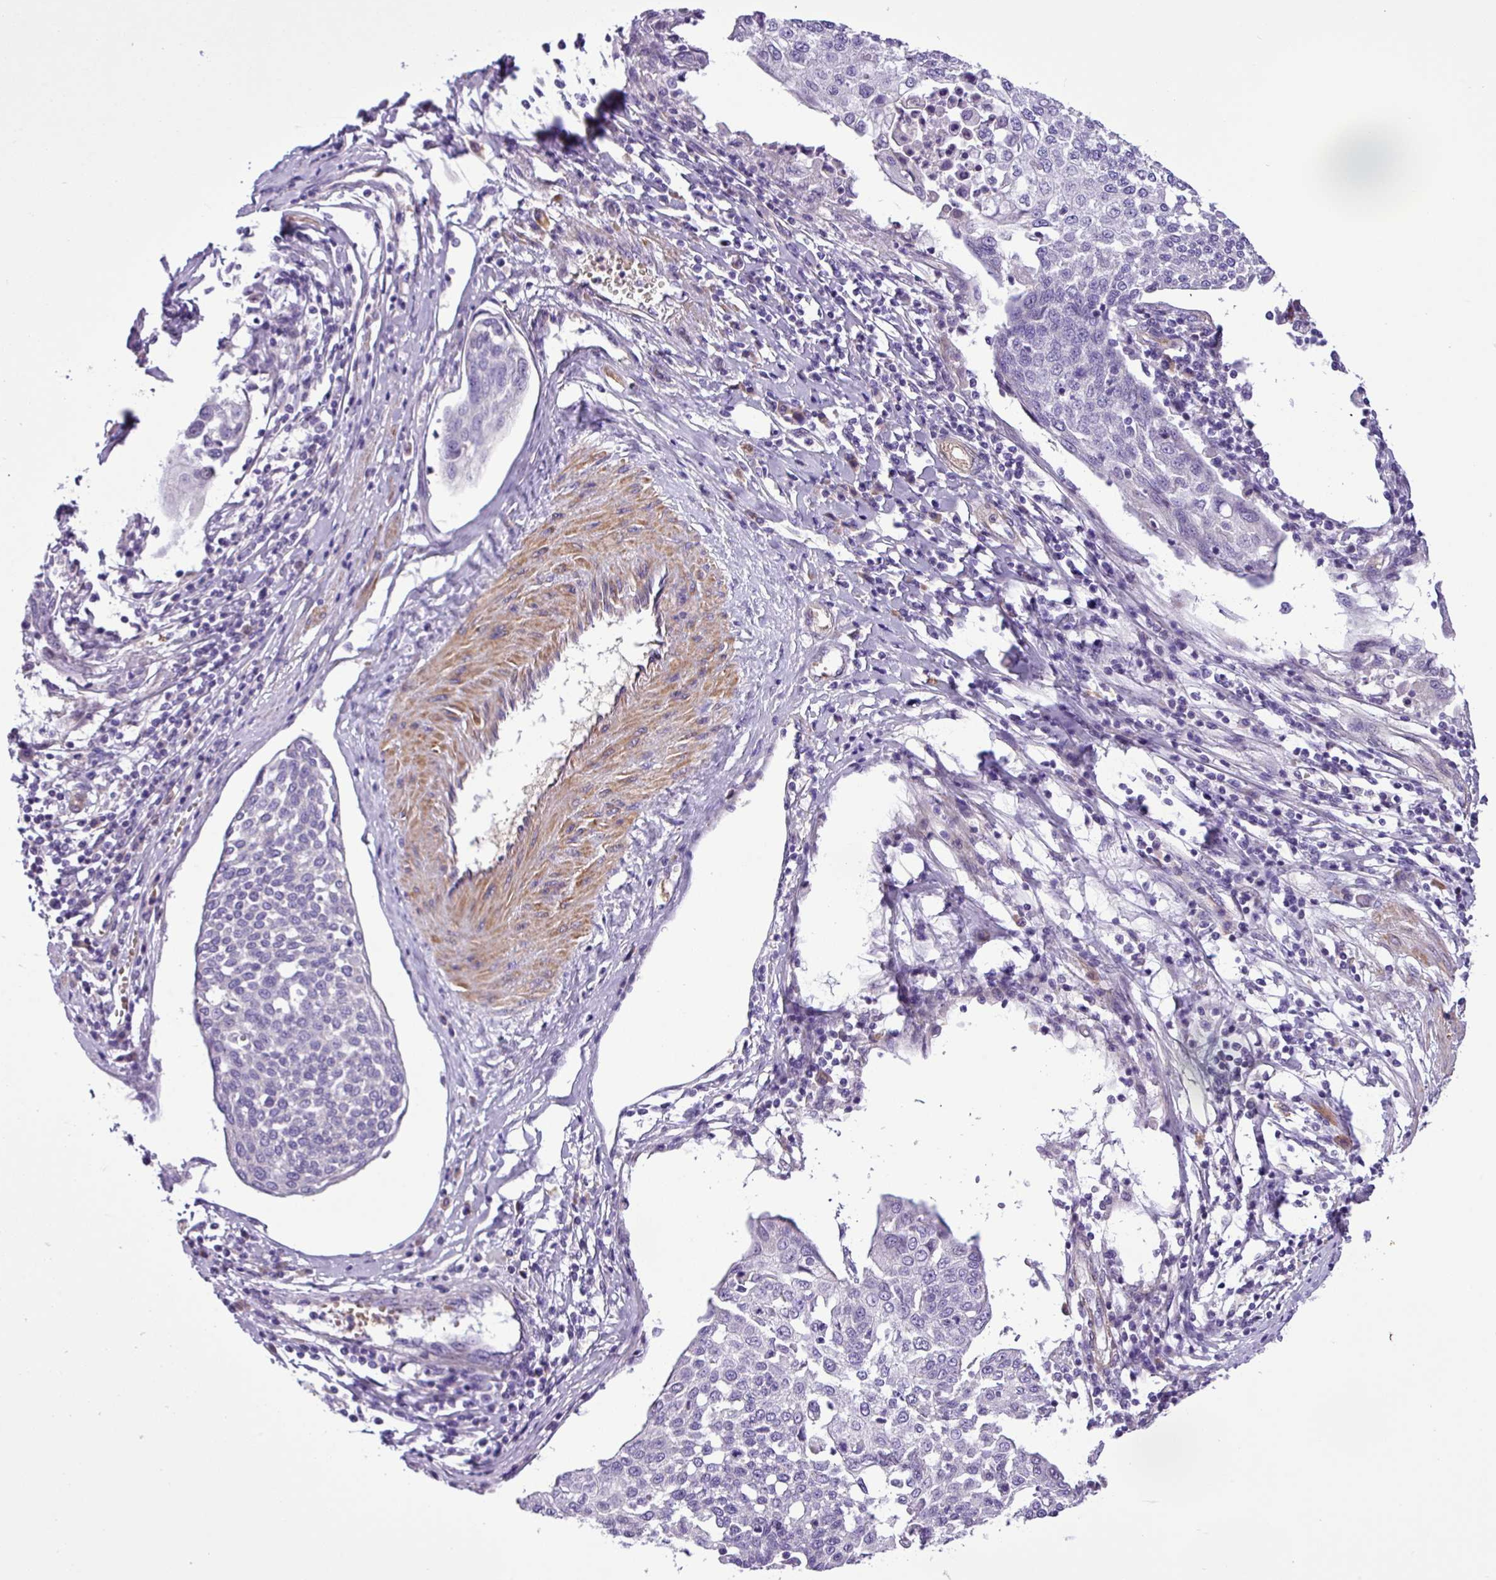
{"staining": {"intensity": "negative", "quantity": "none", "location": "none"}, "tissue": "cervical cancer", "cell_type": "Tumor cells", "image_type": "cancer", "snomed": [{"axis": "morphology", "description": "Squamous cell carcinoma, NOS"}, {"axis": "topography", "description": "Cervix"}], "caption": "A photomicrograph of cervical cancer stained for a protein demonstrates no brown staining in tumor cells. (DAB immunohistochemistry with hematoxylin counter stain).", "gene": "C11orf91", "patient": {"sex": "female", "age": 34}}